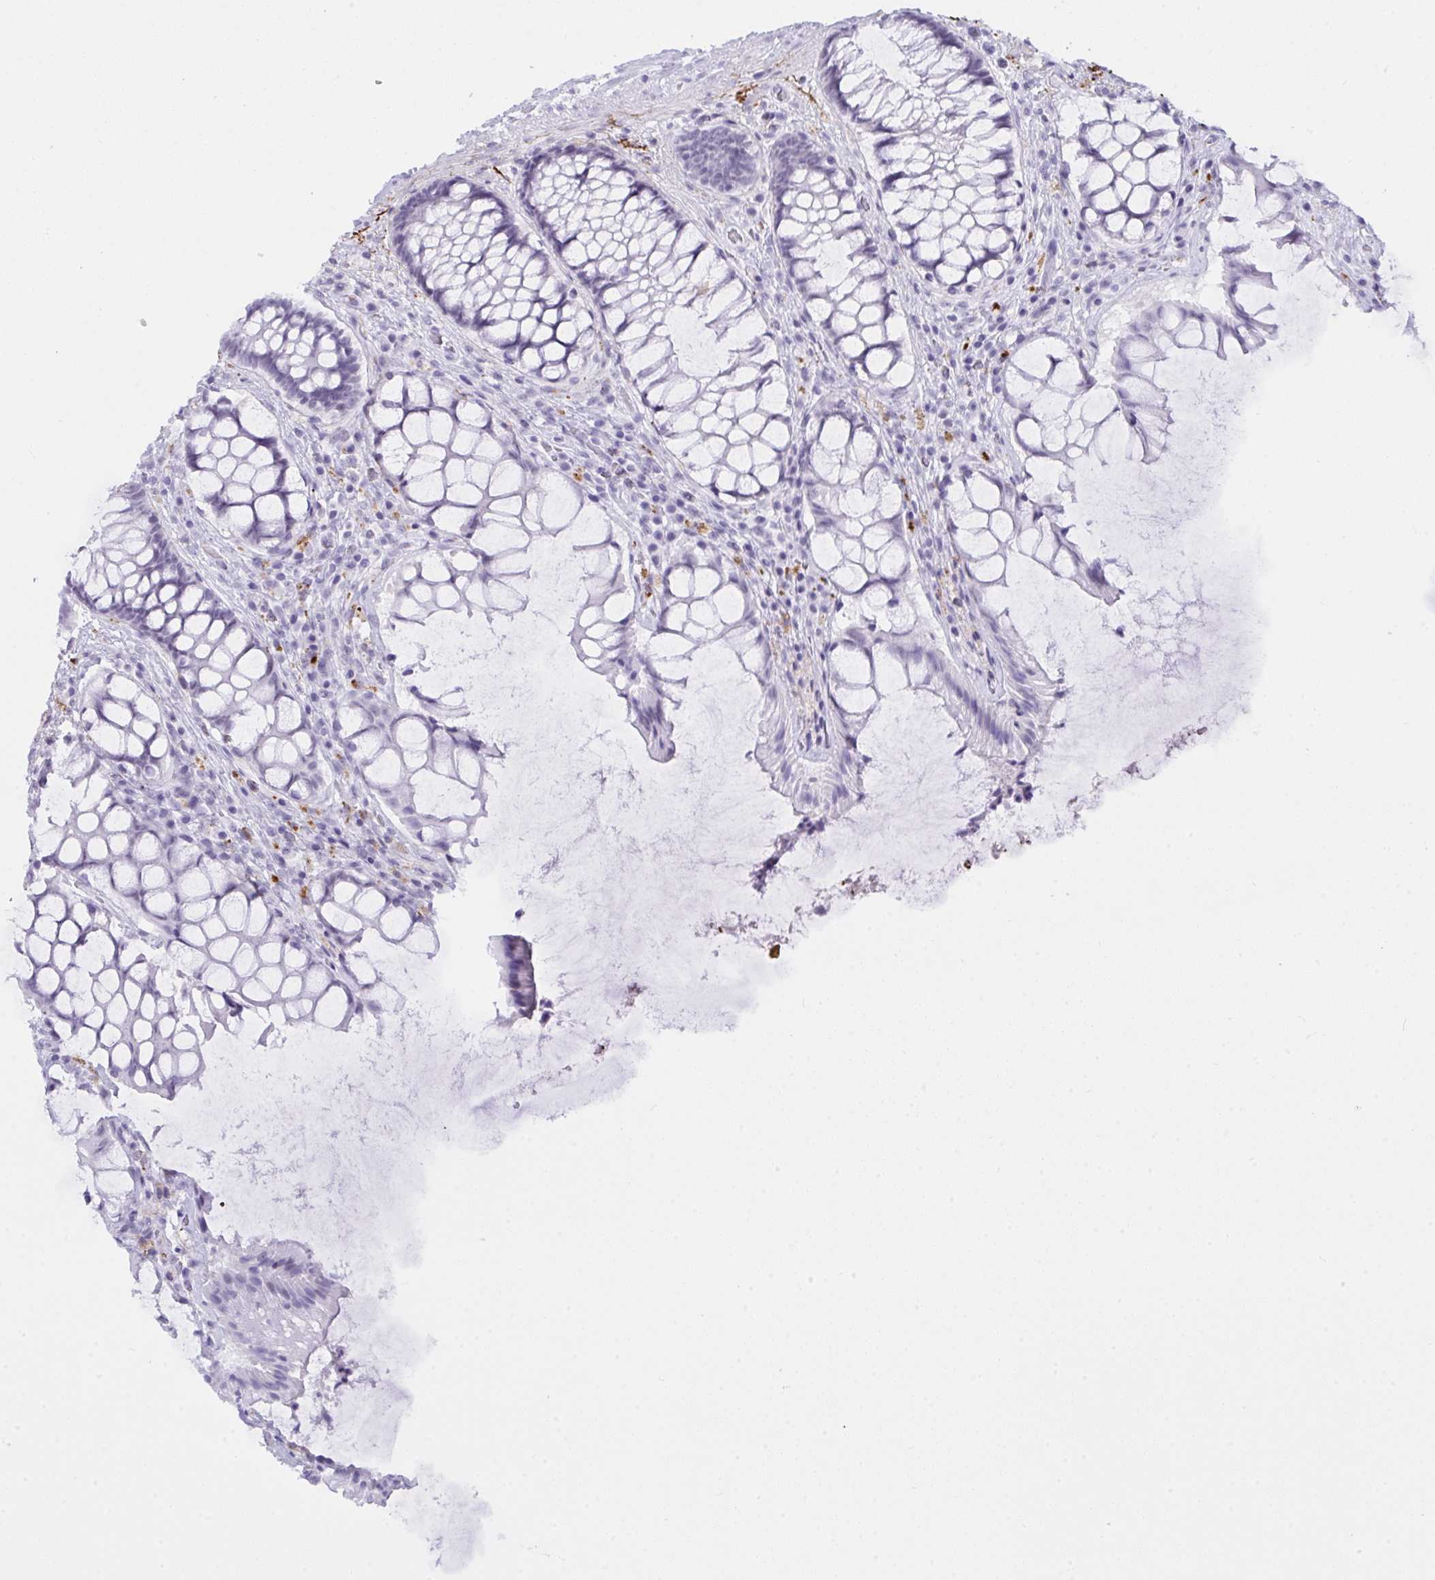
{"staining": {"intensity": "negative", "quantity": "none", "location": "none"}, "tissue": "rectum", "cell_type": "Glandular cells", "image_type": "normal", "snomed": [{"axis": "morphology", "description": "Normal tissue, NOS"}, {"axis": "topography", "description": "Rectum"}], "caption": "The IHC image has no significant positivity in glandular cells of rectum. (DAB (3,3'-diaminobenzidine) IHC visualized using brightfield microscopy, high magnification).", "gene": "ELN", "patient": {"sex": "female", "age": 58}}